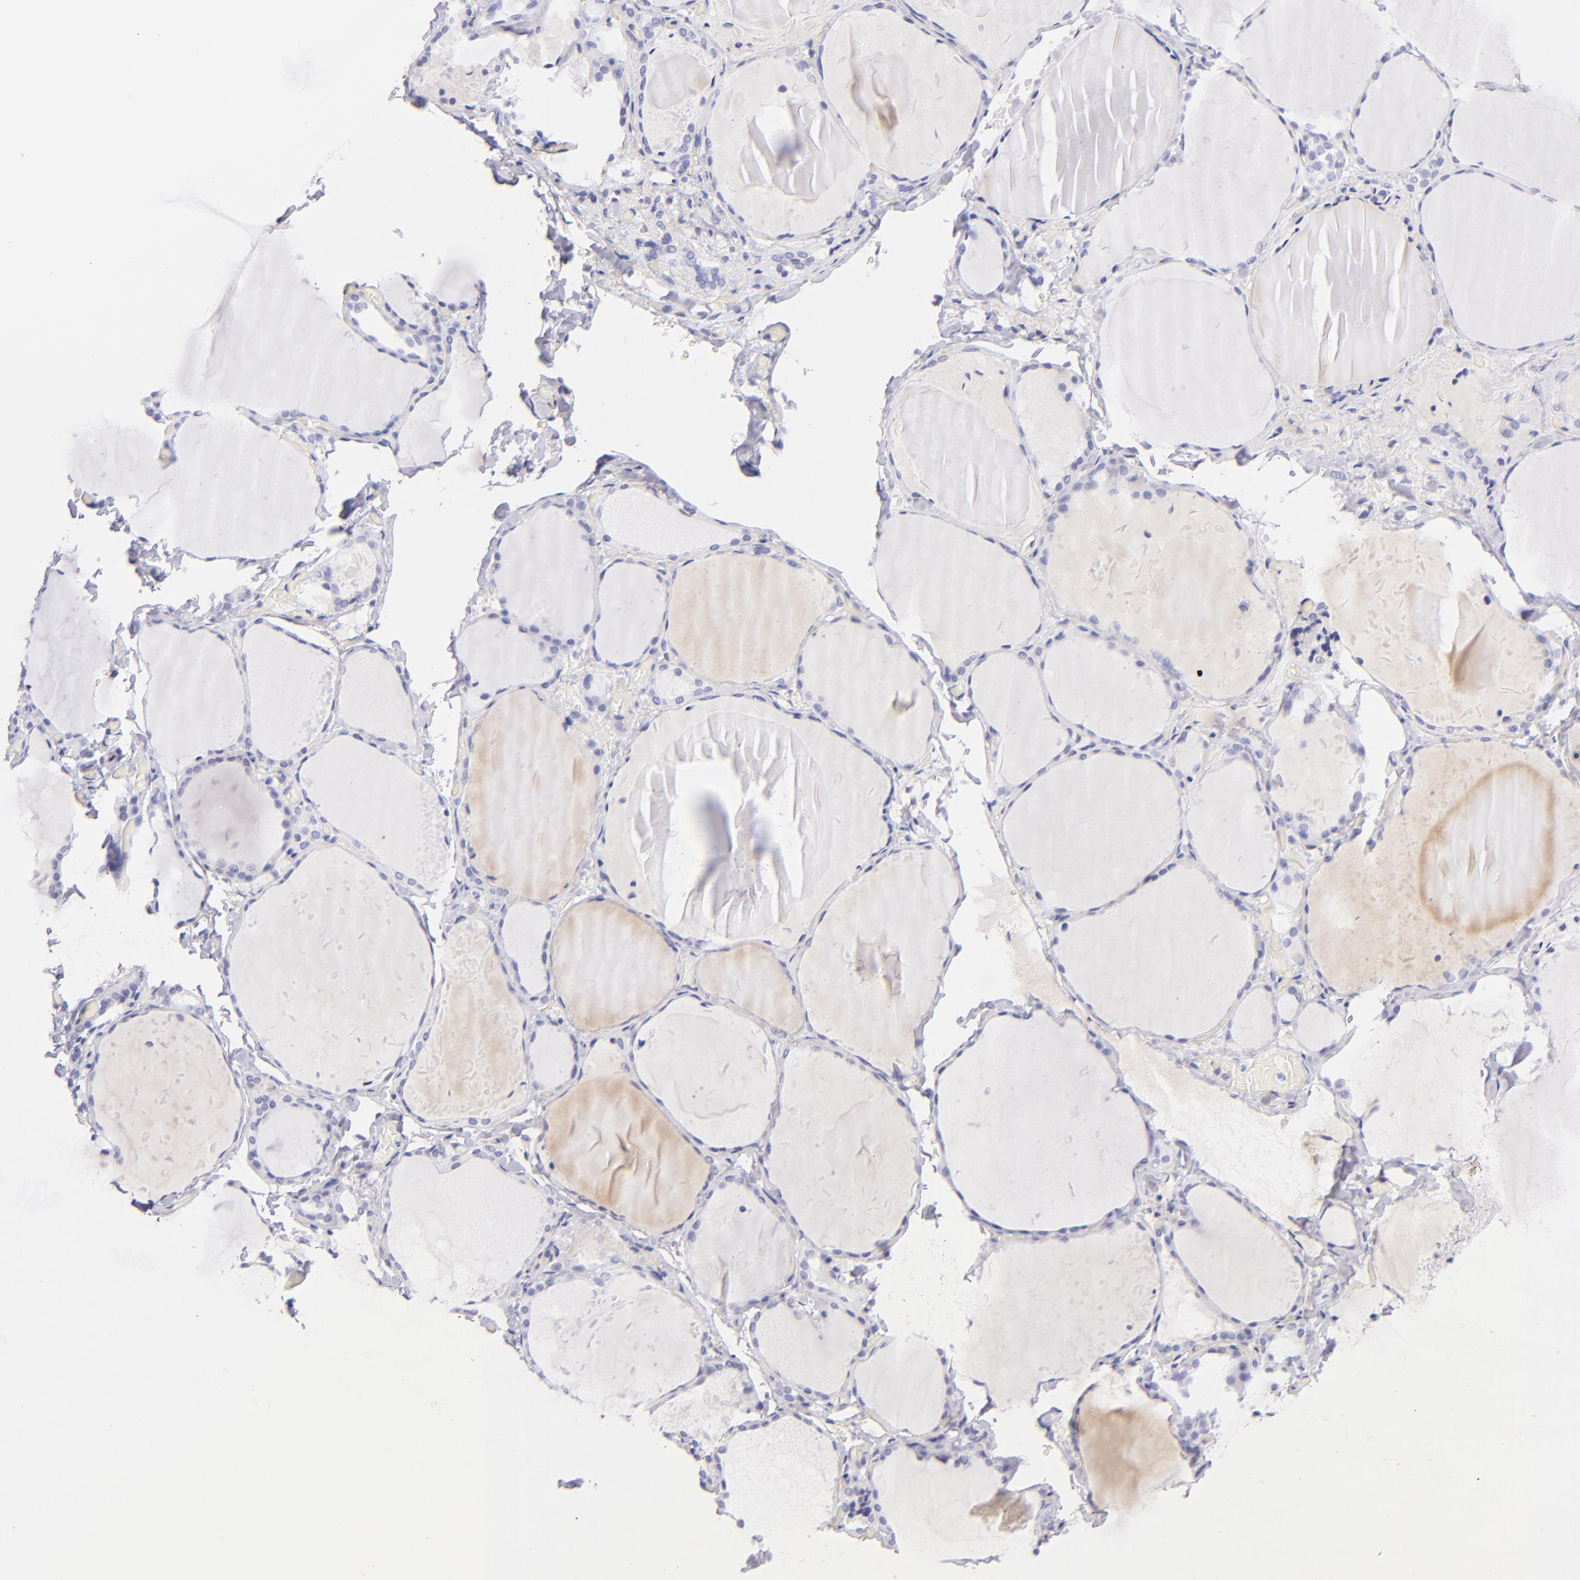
{"staining": {"intensity": "weak", "quantity": "<25%", "location": "cytoplasmic/membranous"}, "tissue": "thyroid gland", "cell_type": "Glandular cells", "image_type": "normal", "snomed": [{"axis": "morphology", "description": "Normal tissue, NOS"}, {"axis": "topography", "description": "Thyroid gland"}], "caption": "DAB immunohistochemical staining of benign human thyroid gland demonstrates no significant staining in glandular cells. (Stains: DAB (3,3'-diaminobenzidine) IHC with hematoxylin counter stain, Microscopy: brightfield microscopy at high magnification).", "gene": "CD81", "patient": {"sex": "female", "age": 22}}